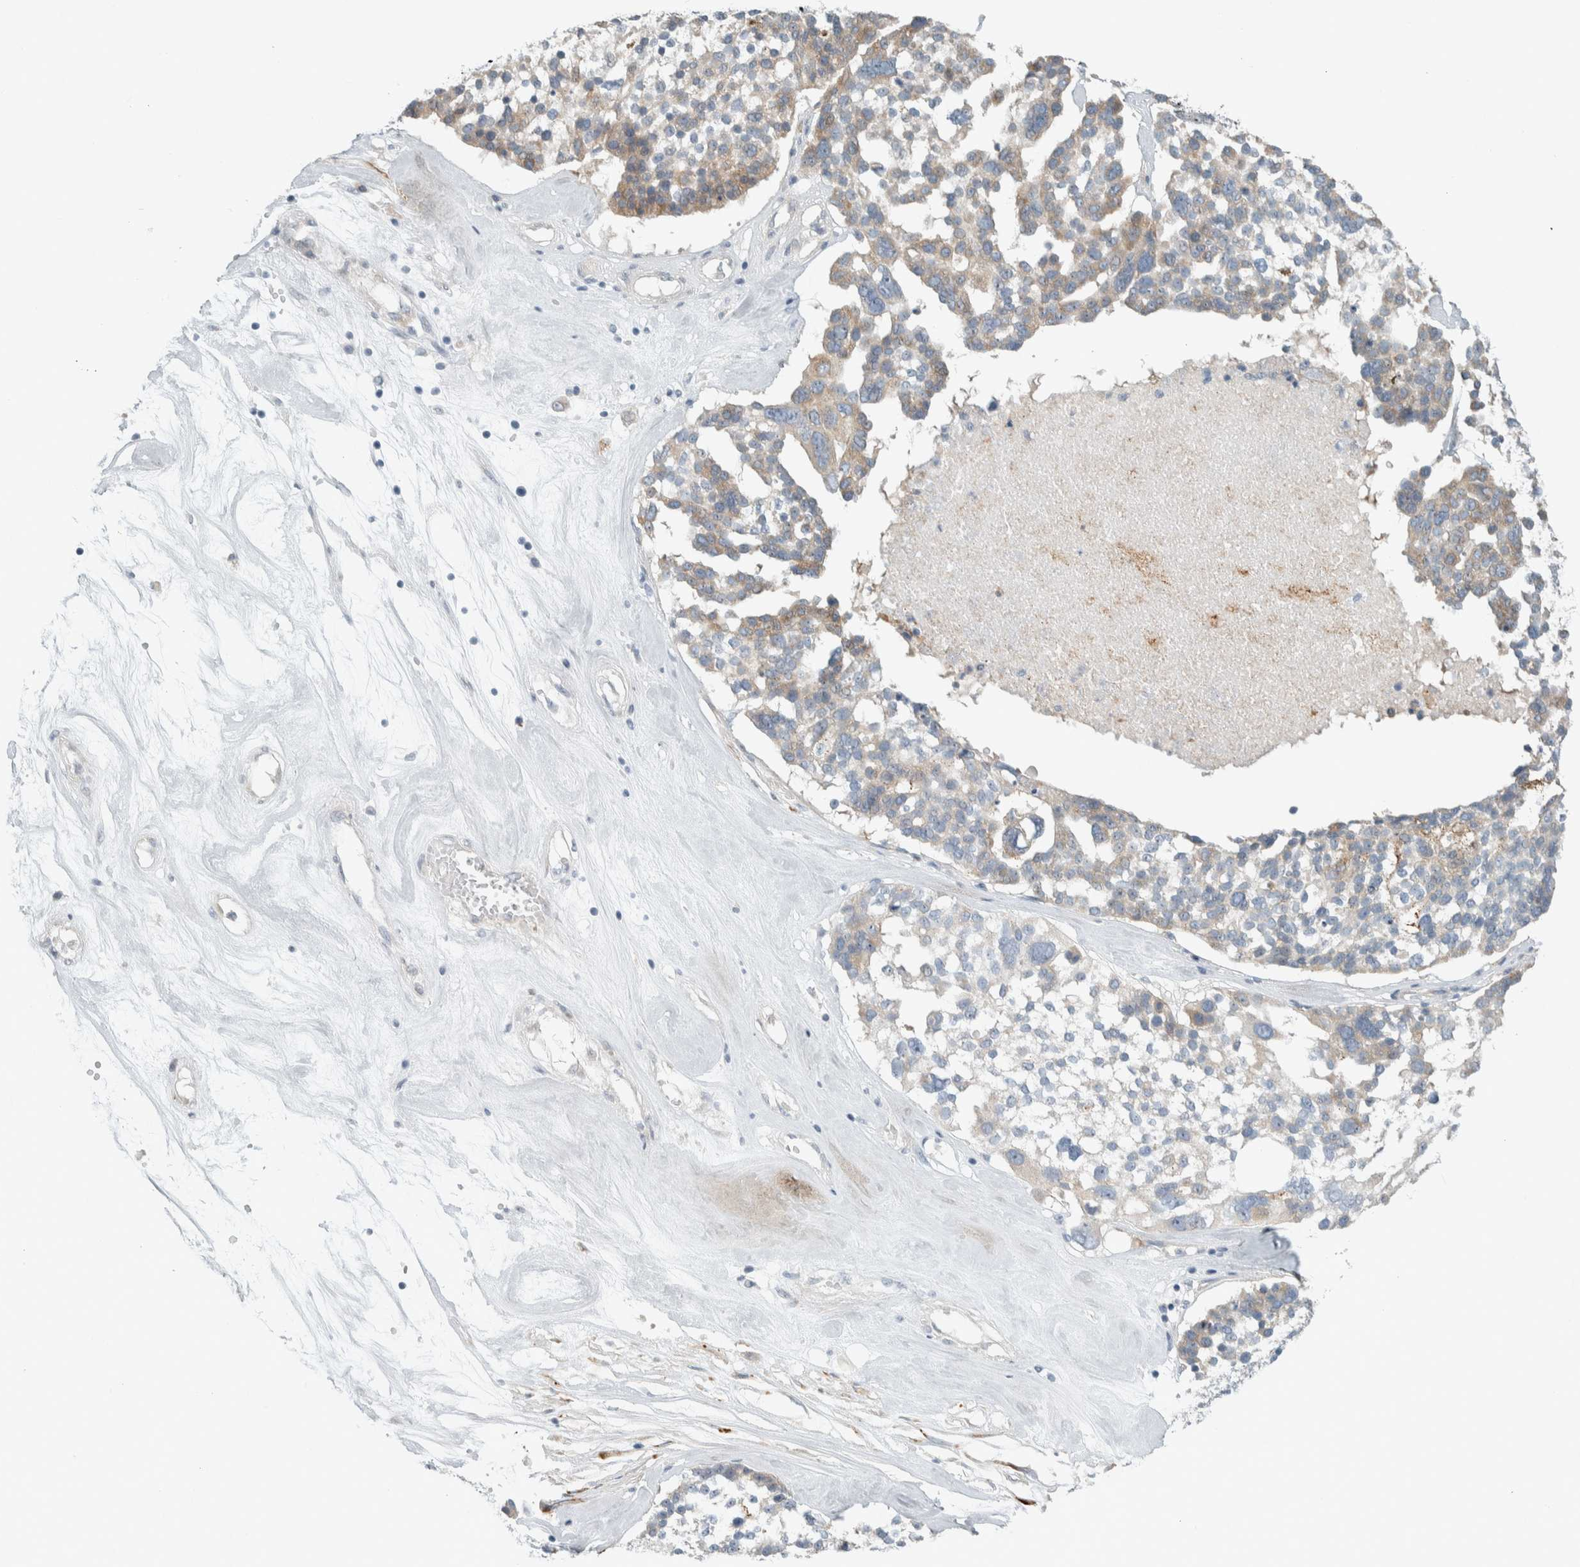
{"staining": {"intensity": "weak", "quantity": "<25%", "location": "cytoplasmic/membranous"}, "tissue": "ovarian cancer", "cell_type": "Tumor cells", "image_type": "cancer", "snomed": [{"axis": "morphology", "description": "Cystadenocarcinoma, serous, NOS"}, {"axis": "topography", "description": "Ovary"}], "caption": "The histopathology image shows no staining of tumor cells in ovarian cancer (serous cystadenocarcinoma).", "gene": "HGS", "patient": {"sex": "female", "age": 59}}